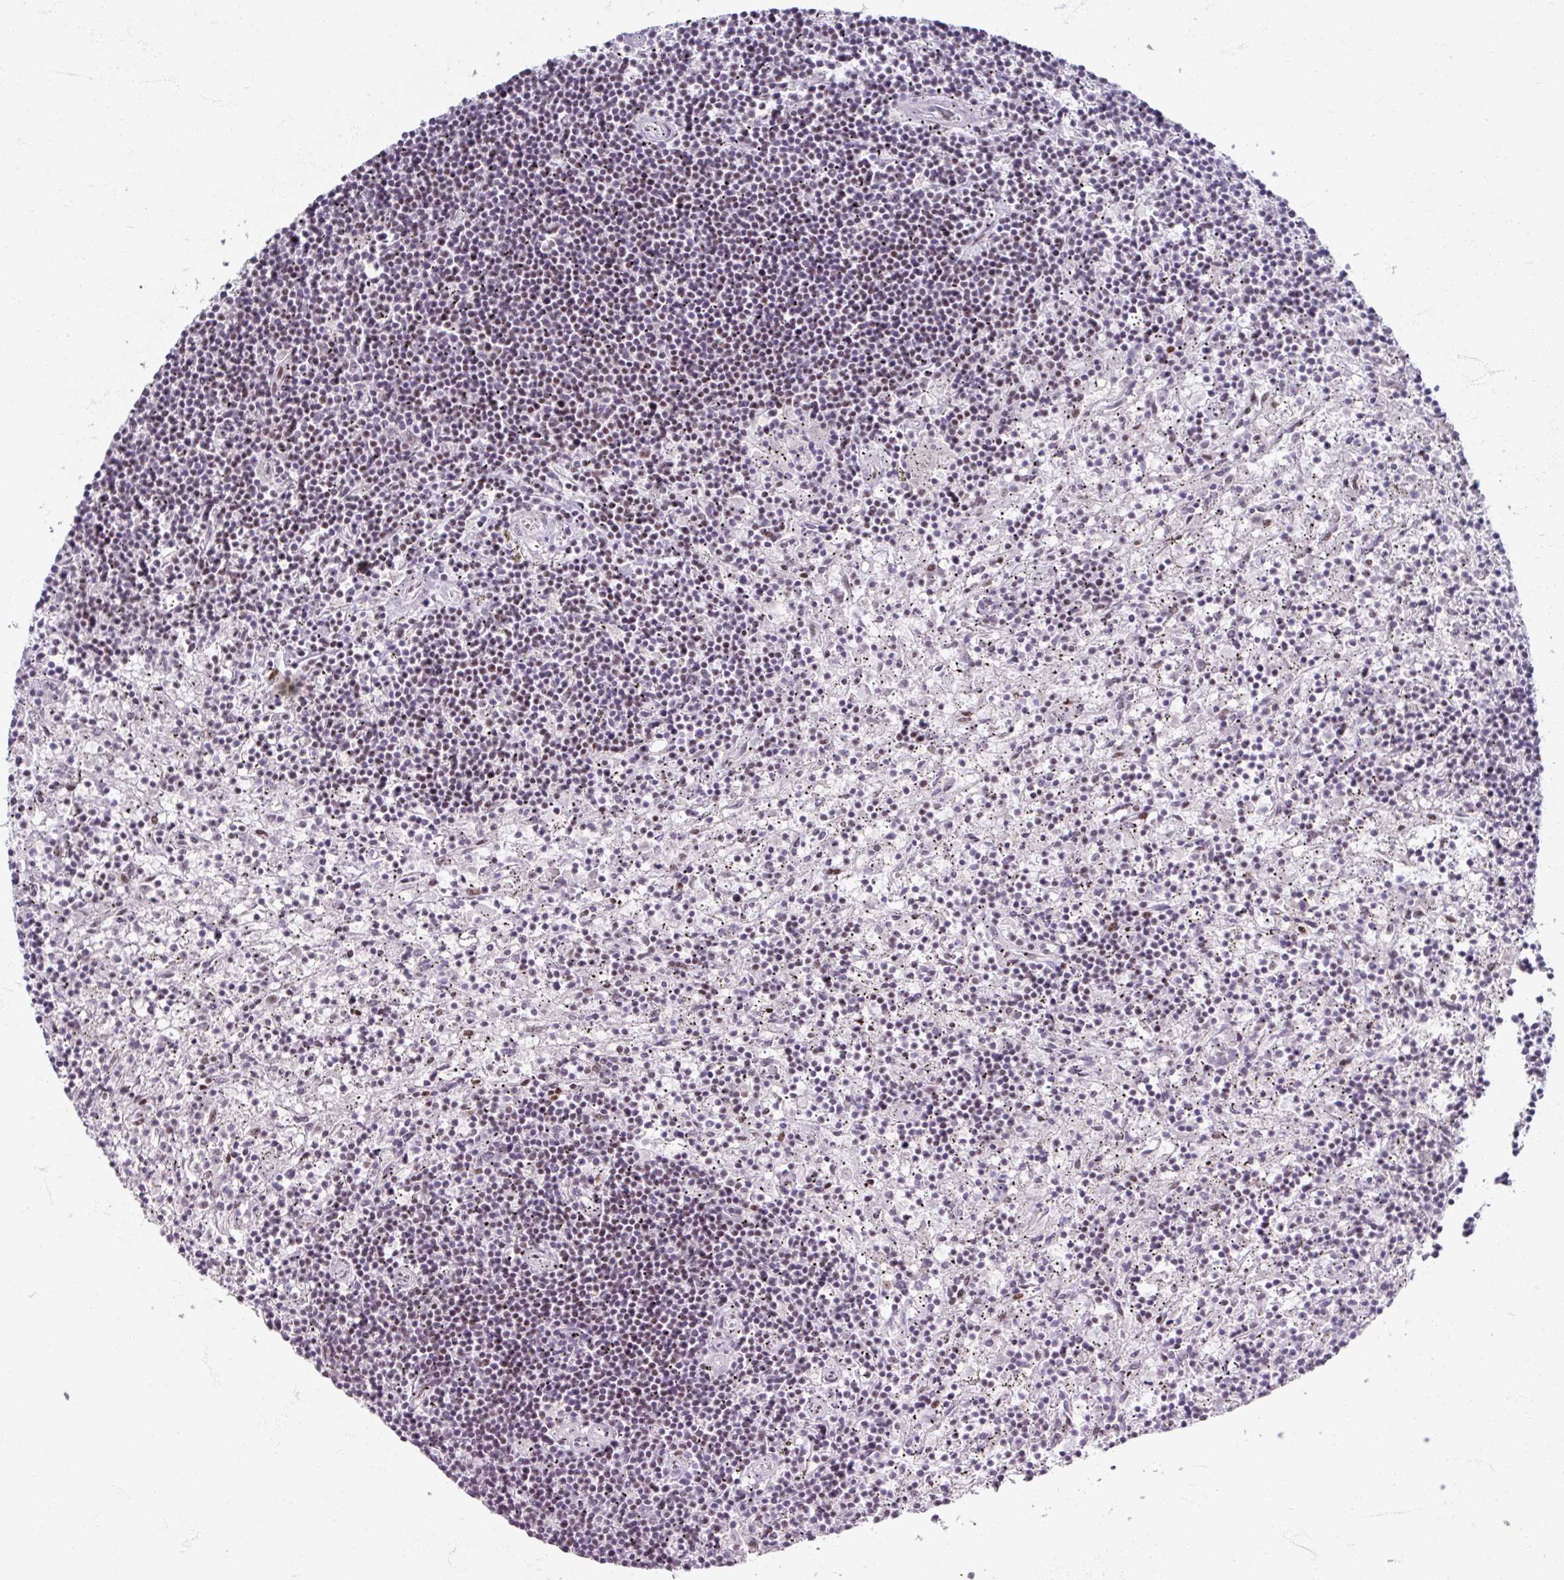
{"staining": {"intensity": "negative", "quantity": "none", "location": "none"}, "tissue": "lymphoma", "cell_type": "Tumor cells", "image_type": "cancer", "snomed": [{"axis": "morphology", "description": "Malignant lymphoma, non-Hodgkin's type, Low grade"}, {"axis": "topography", "description": "Spleen"}], "caption": "Immunohistochemical staining of human malignant lymphoma, non-Hodgkin's type (low-grade) displays no significant positivity in tumor cells. (Stains: DAB (3,3'-diaminobenzidine) IHC with hematoxylin counter stain, Microscopy: brightfield microscopy at high magnification).", "gene": "ADAR", "patient": {"sex": "male", "age": 76}}